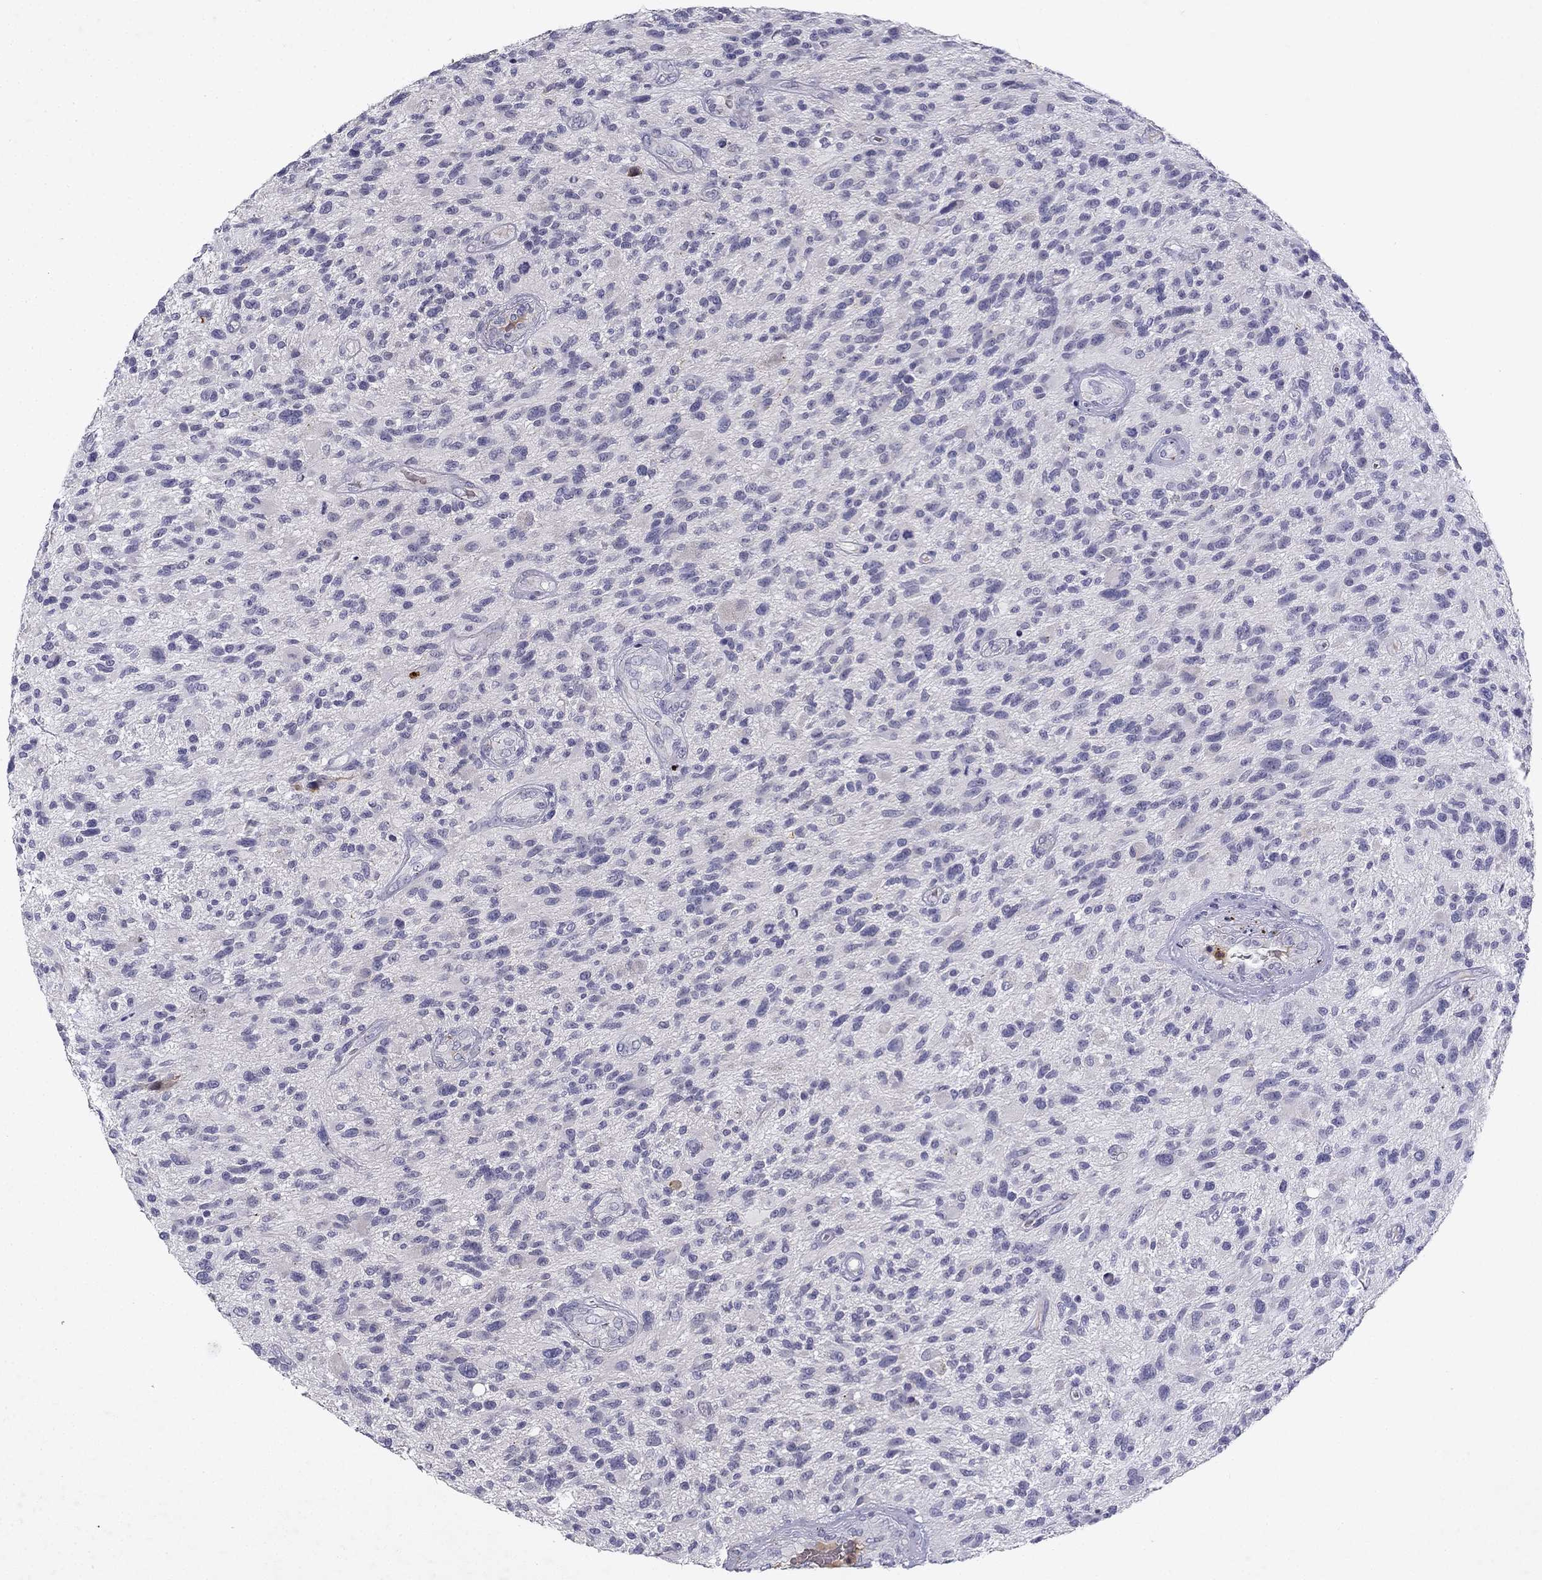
{"staining": {"intensity": "negative", "quantity": "none", "location": "none"}, "tissue": "glioma", "cell_type": "Tumor cells", "image_type": "cancer", "snomed": [{"axis": "morphology", "description": "Glioma, malignant, High grade"}, {"axis": "topography", "description": "Brain"}], "caption": "The image exhibits no staining of tumor cells in glioma.", "gene": "SLC6A4", "patient": {"sex": "male", "age": 47}}